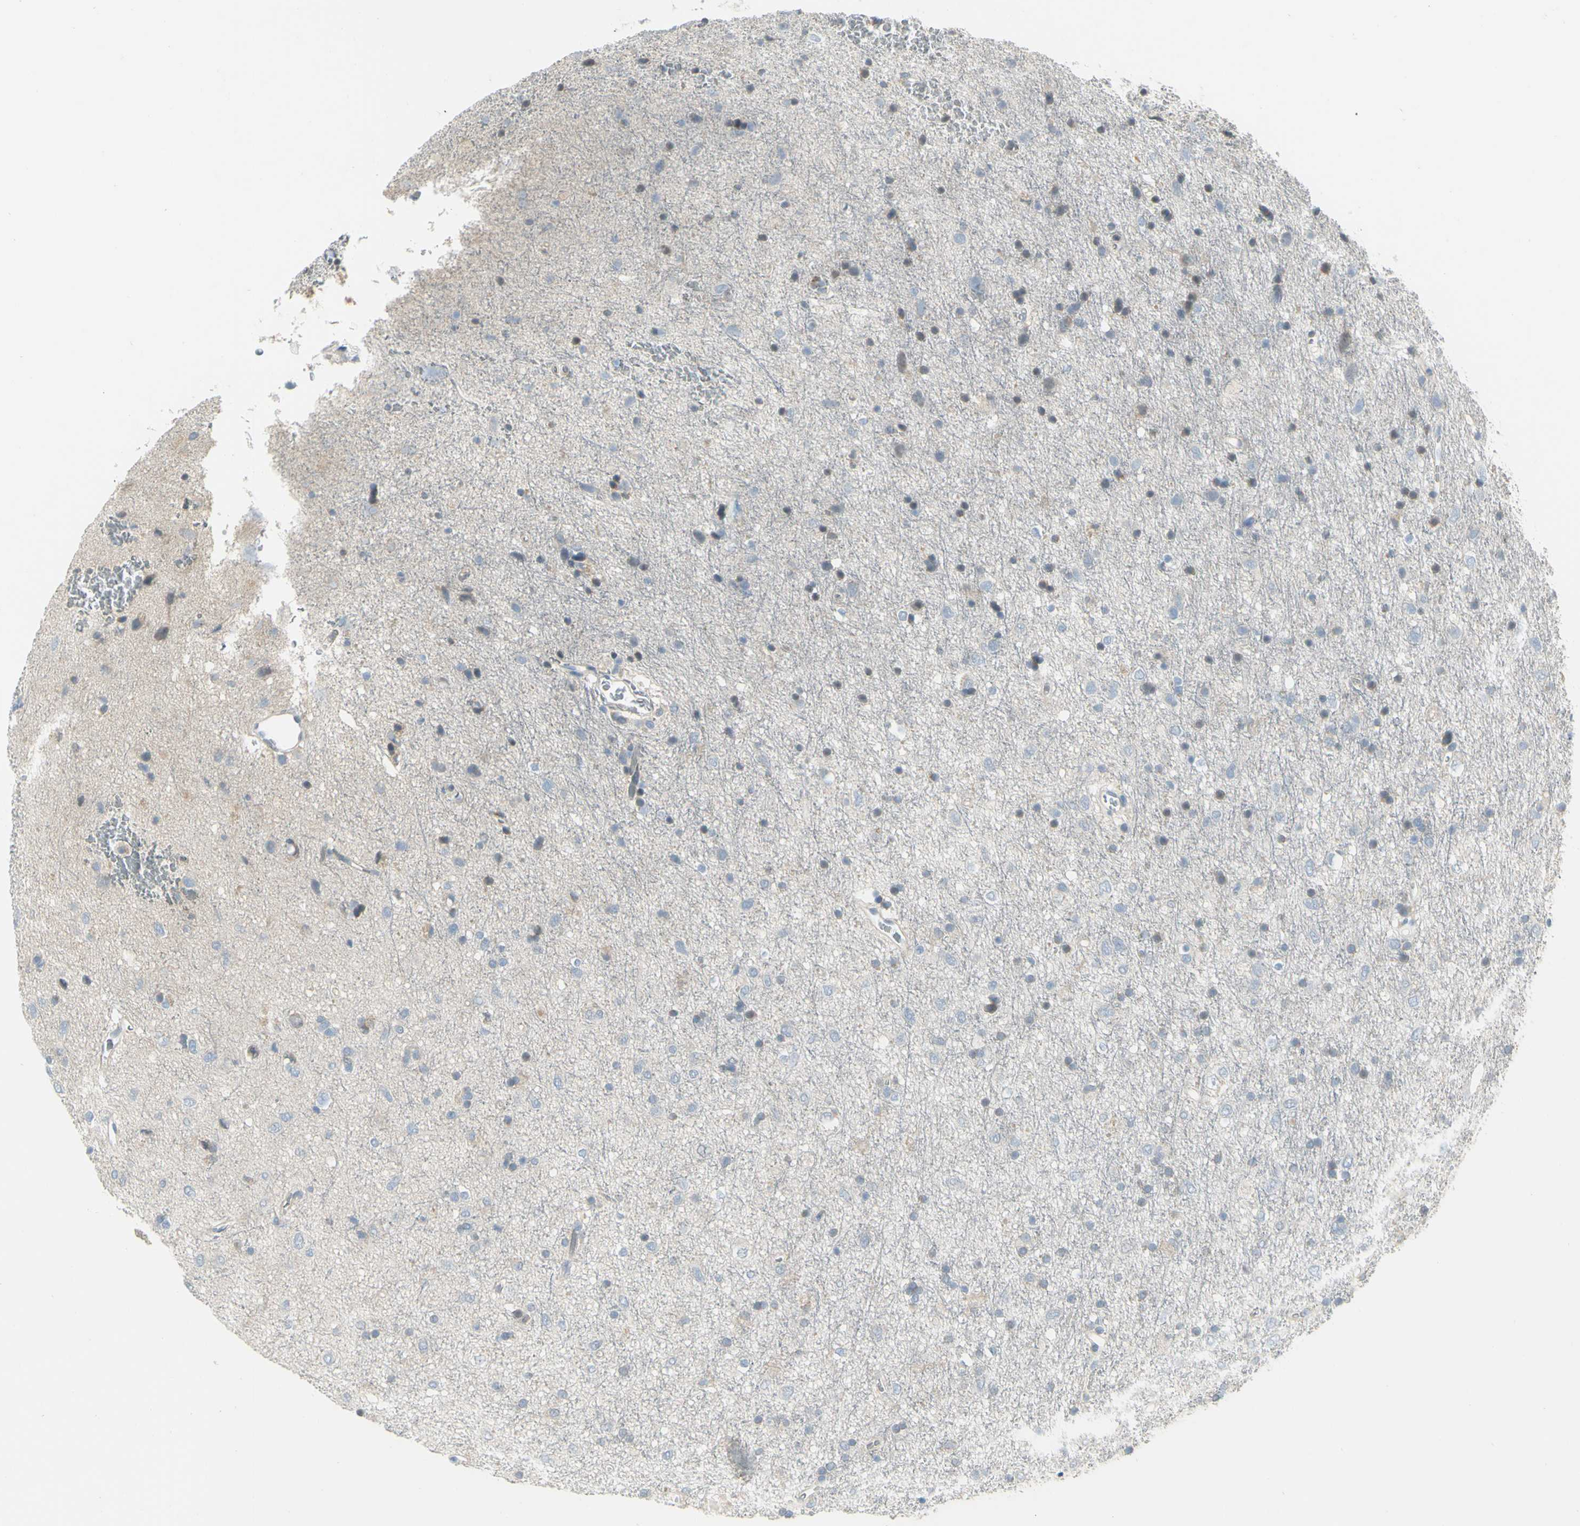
{"staining": {"intensity": "negative", "quantity": "none", "location": "none"}, "tissue": "glioma", "cell_type": "Tumor cells", "image_type": "cancer", "snomed": [{"axis": "morphology", "description": "Glioma, malignant, Low grade"}, {"axis": "topography", "description": "Brain"}], "caption": "Glioma was stained to show a protein in brown. There is no significant expression in tumor cells.", "gene": "CCNB2", "patient": {"sex": "male", "age": 77}}